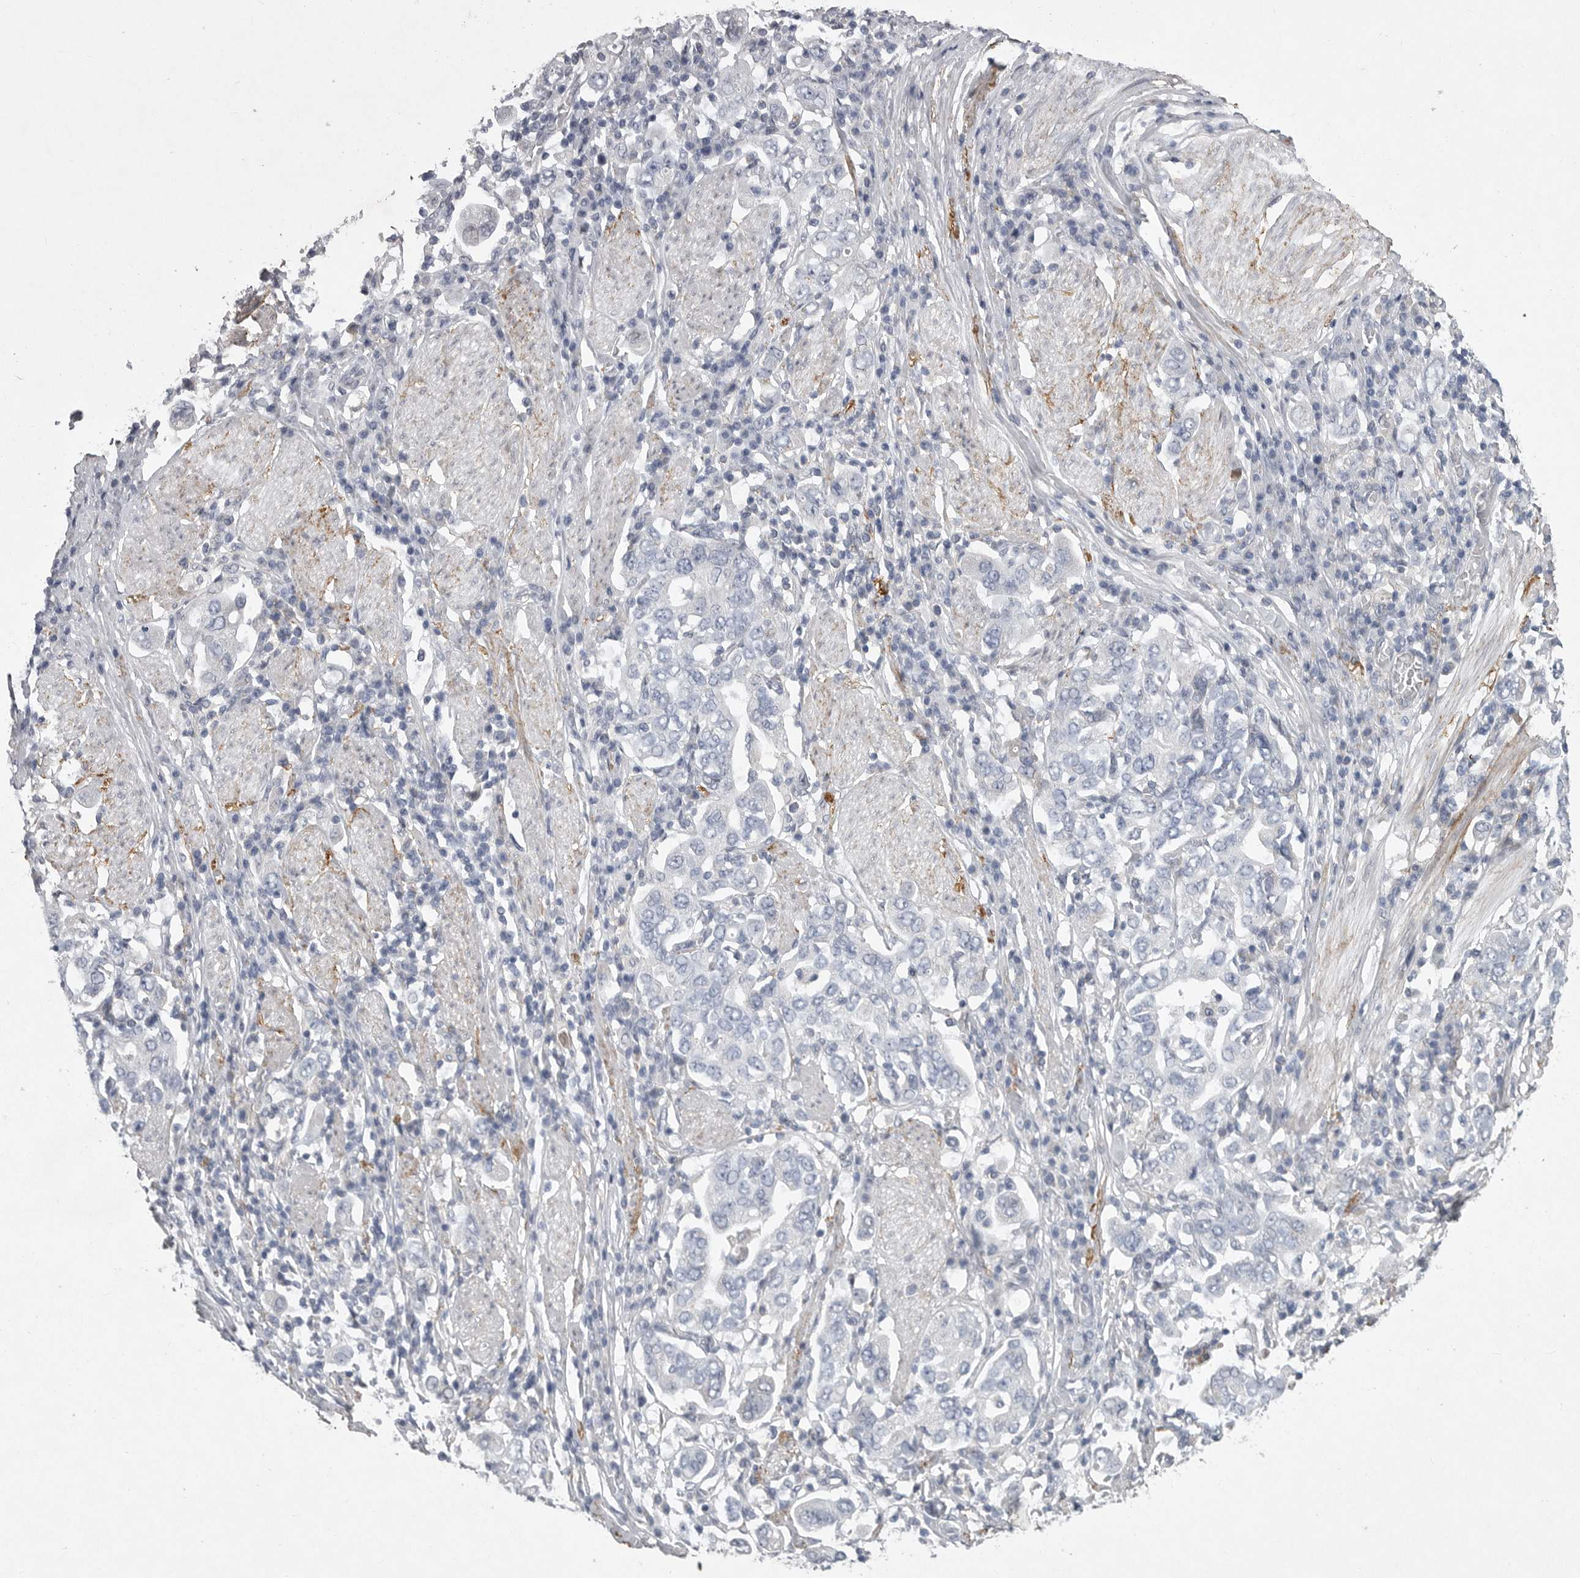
{"staining": {"intensity": "negative", "quantity": "none", "location": "none"}, "tissue": "stomach cancer", "cell_type": "Tumor cells", "image_type": "cancer", "snomed": [{"axis": "morphology", "description": "Adenocarcinoma, NOS"}, {"axis": "topography", "description": "Stomach, upper"}], "caption": "Tumor cells are negative for brown protein staining in adenocarcinoma (stomach).", "gene": "CRP", "patient": {"sex": "male", "age": 62}}